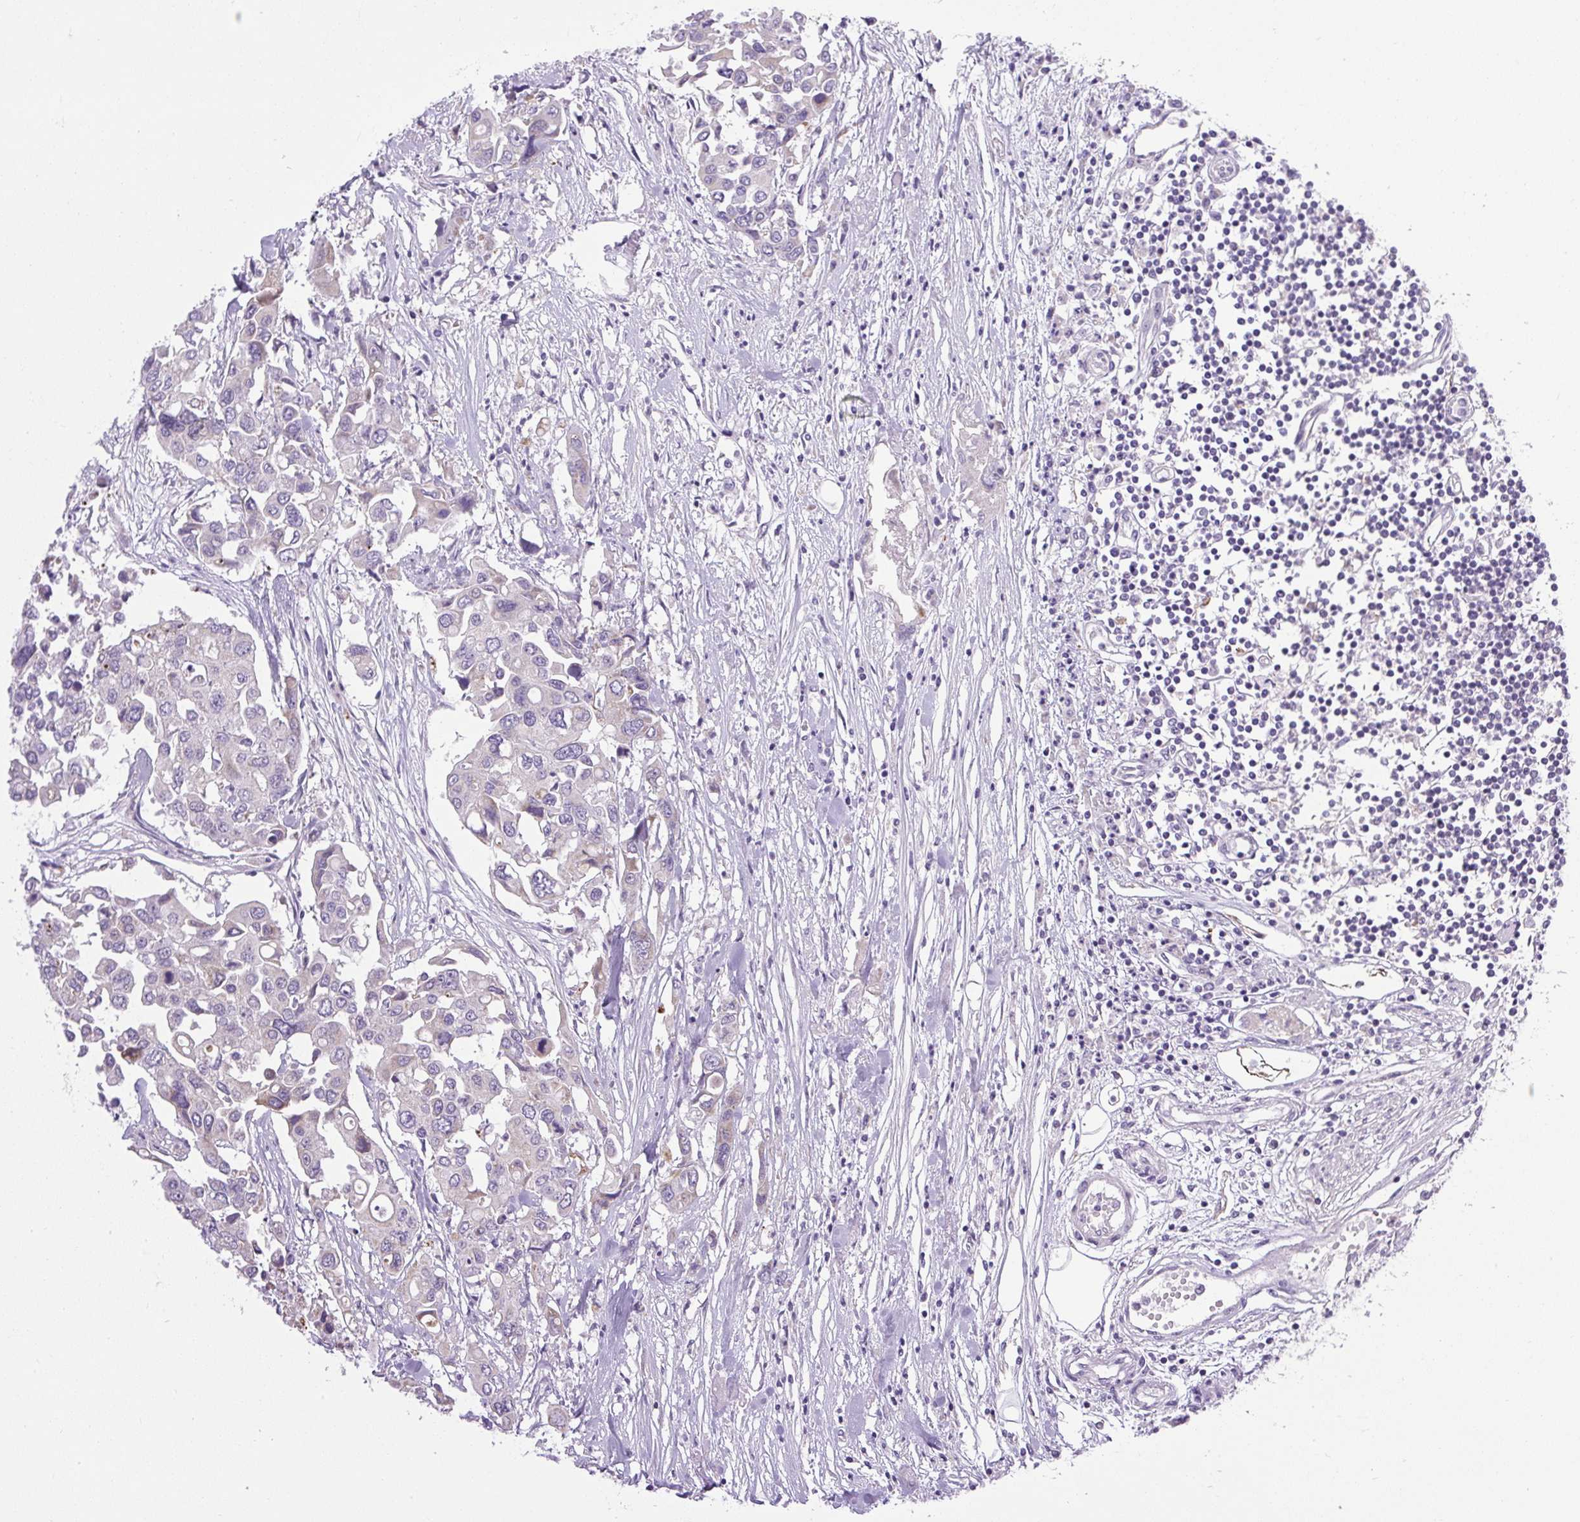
{"staining": {"intensity": "negative", "quantity": "none", "location": "none"}, "tissue": "colorectal cancer", "cell_type": "Tumor cells", "image_type": "cancer", "snomed": [{"axis": "morphology", "description": "Adenocarcinoma, NOS"}, {"axis": "topography", "description": "Colon"}], "caption": "Tumor cells show no significant protein staining in colorectal adenocarcinoma. (DAB (3,3'-diaminobenzidine) immunohistochemistry with hematoxylin counter stain).", "gene": "RNASE10", "patient": {"sex": "male", "age": 77}}